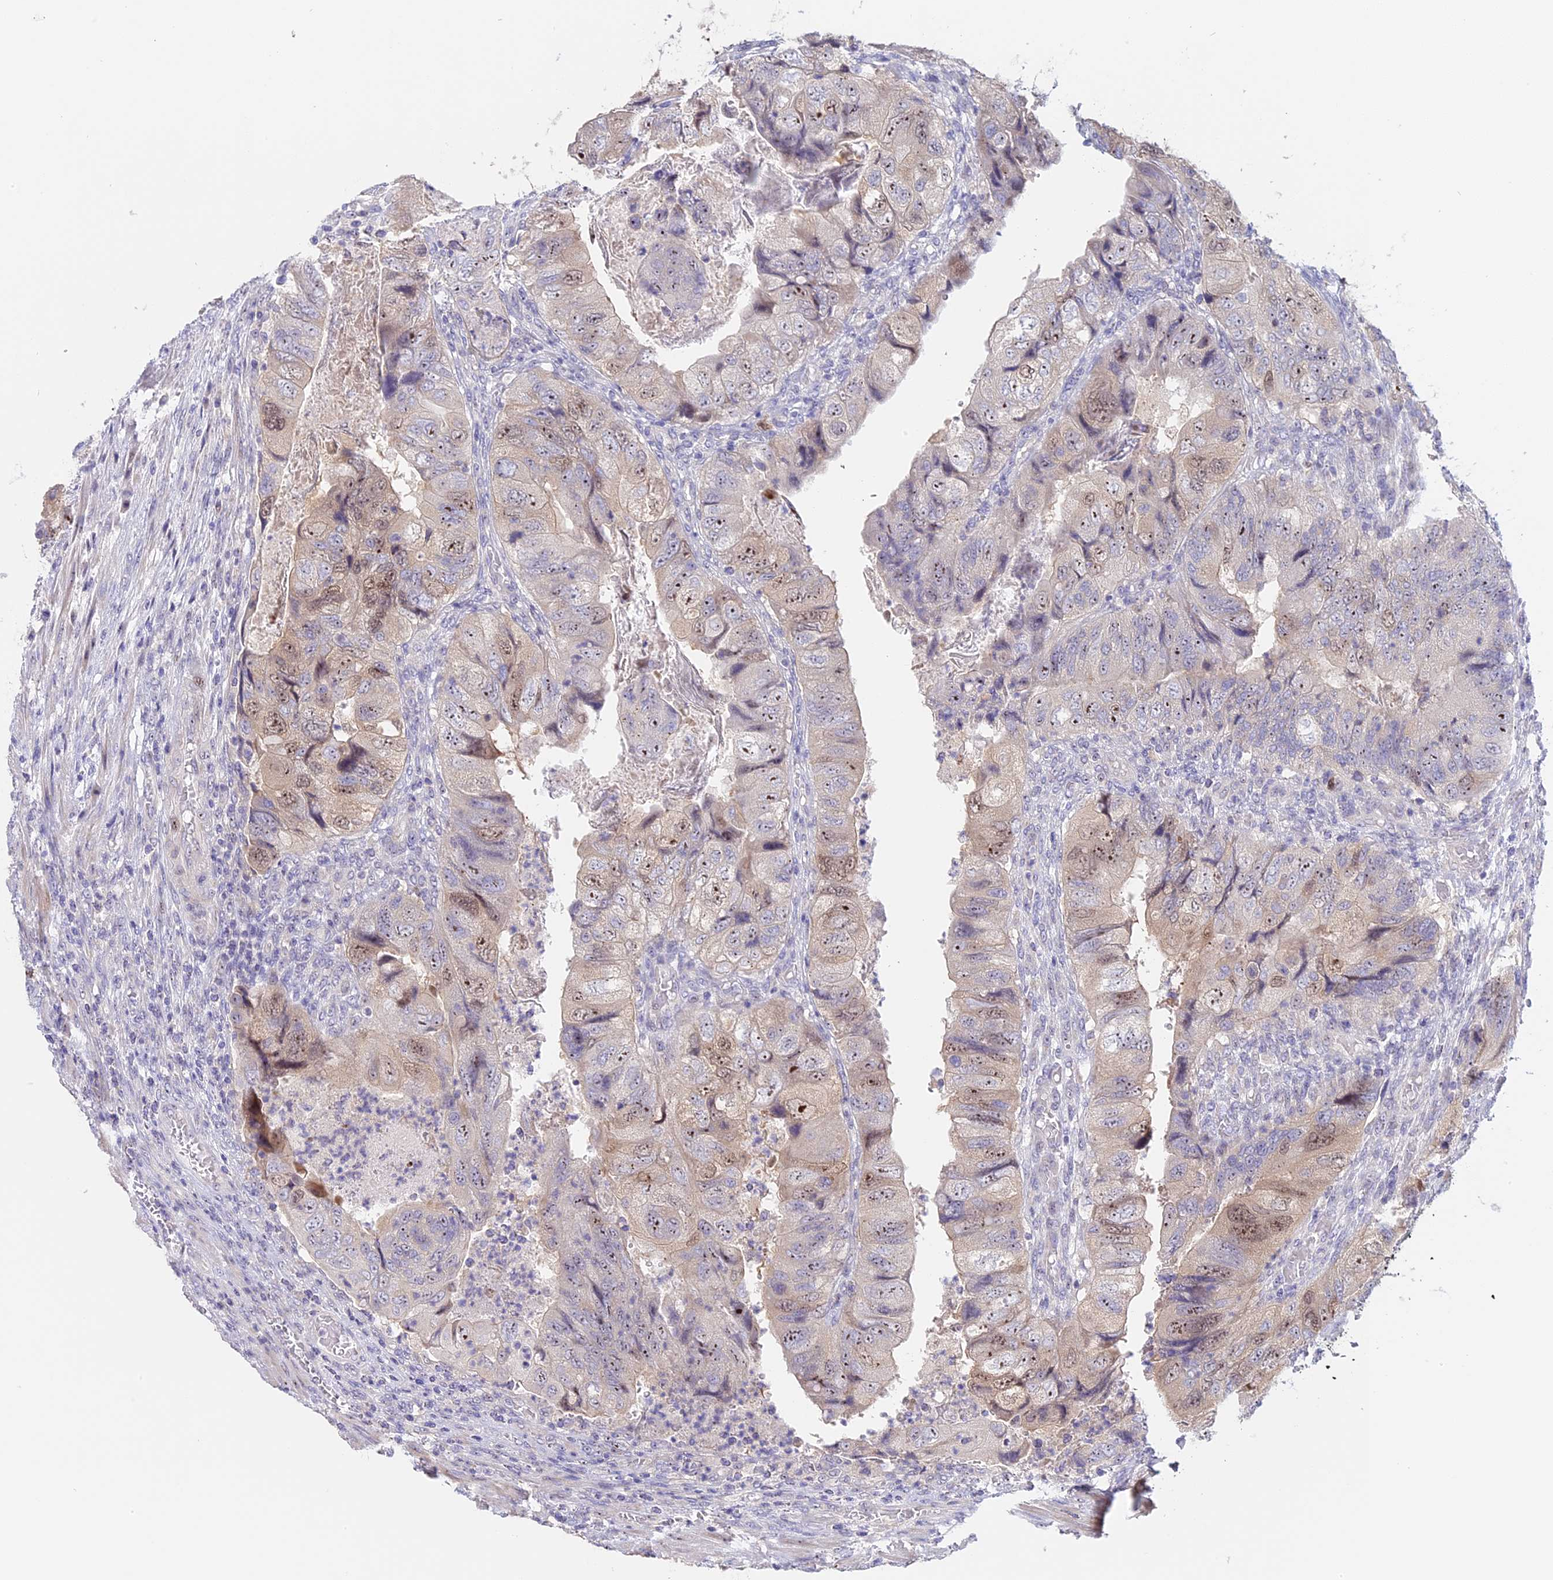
{"staining": {"intensity": "moderate", "quantity": "25%-75%", "location": "nuclear"}, "tissue": "colorectal cancer", "cell_type": "Tumor cells", "image_type": "cancer", "snomed": [{"axis": "morphology", "description": "Adenocarcinoma, NOS"}, {"axis": "topography", "description": "Rectum"}], "caption": "IHC (DAB (3,3'-diaminobenzidine)) staining of colorectal adenocarcinoma exhibits moderate nuclear protein staining in approximately 25%-75% of tumor cells.", "gene": "RAD51", "patient": {"sex": "male", "age": 63}}